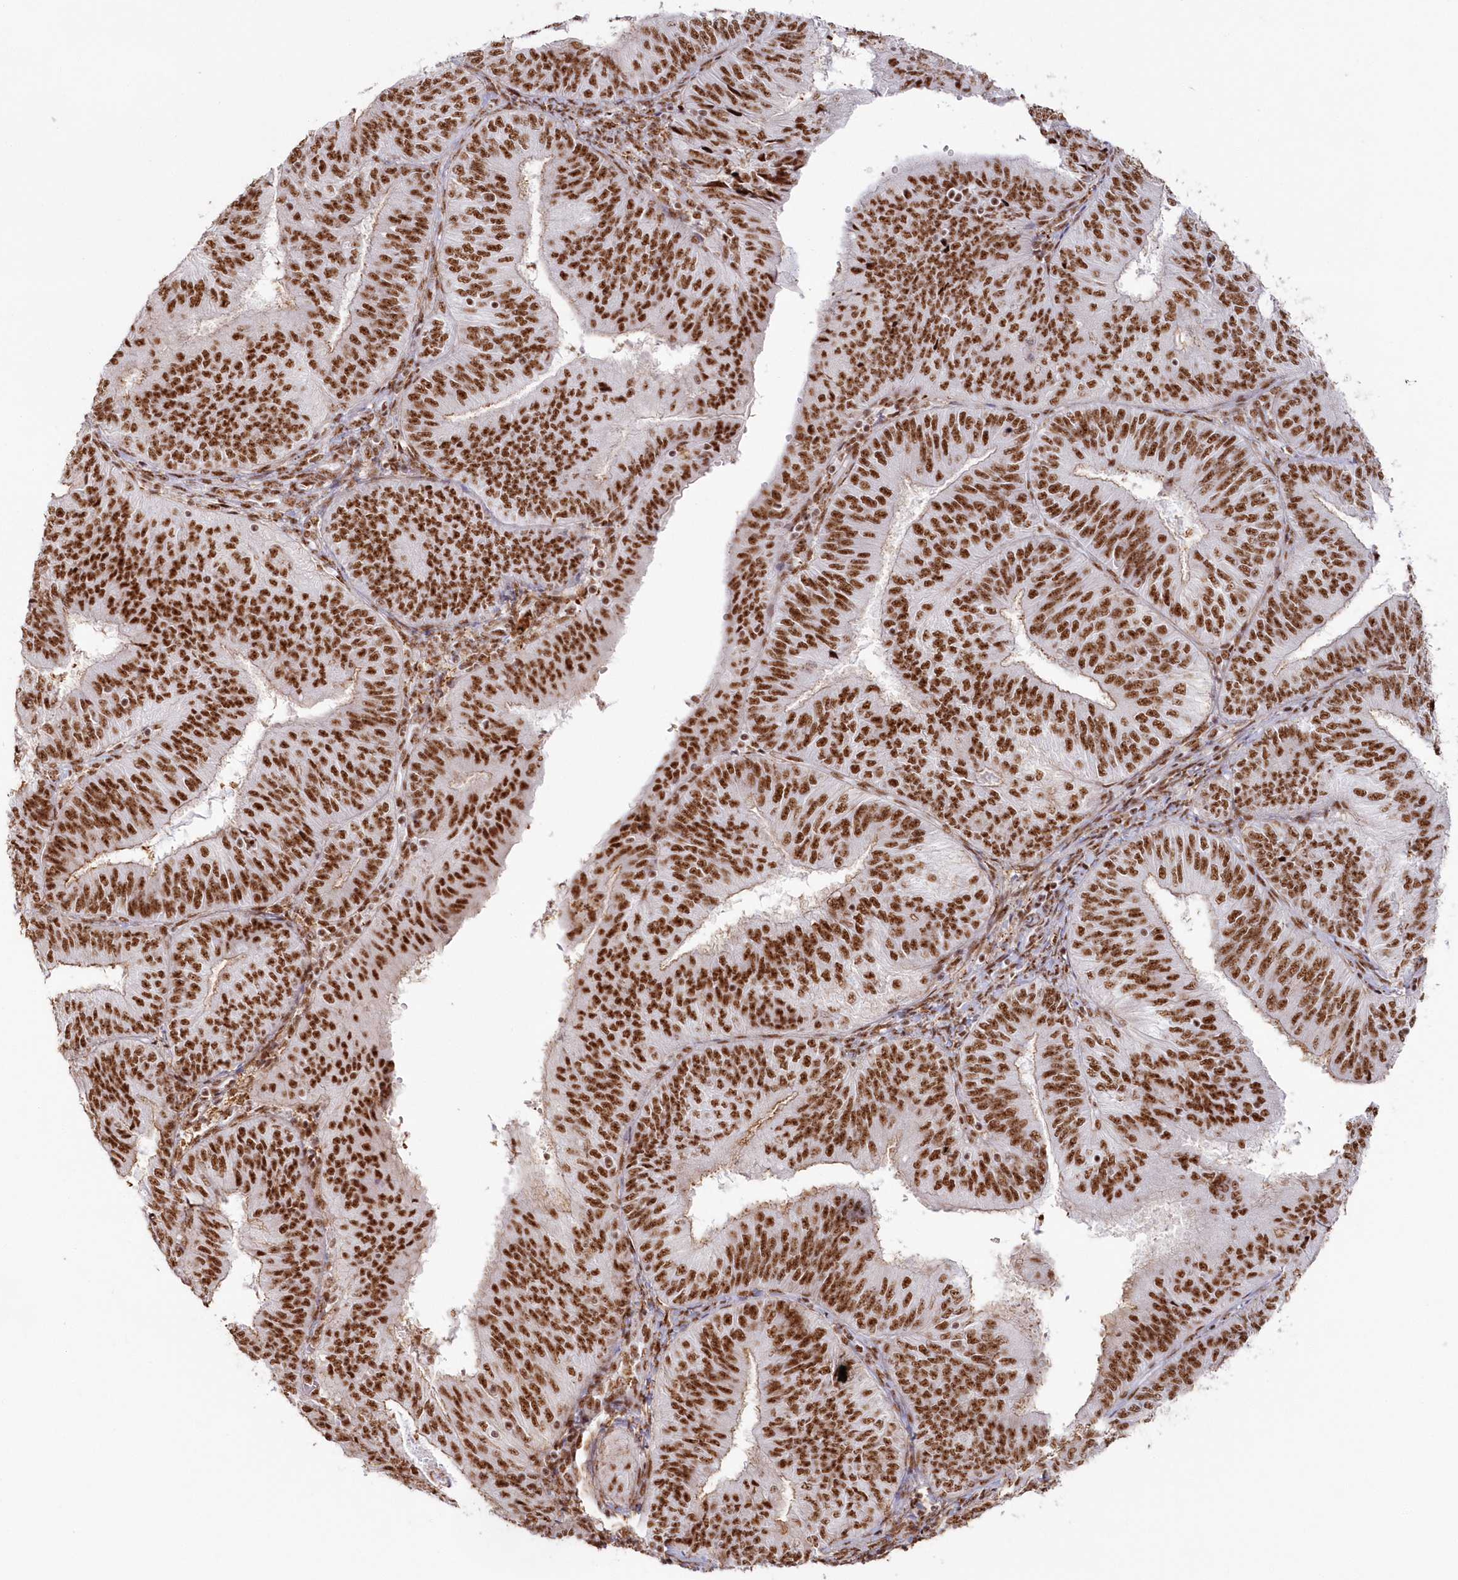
{"staining": {"intensity": "strong", "quantity": ">75%", "location": "nuclear"}, "tissue": "endometrial cancer", "cell_type": "Tumor cells", "image_type": "cancer", "snomed": [{"axis": "morphology", "description": "Adenocarcinoma, NOS"}, {"axis": "topography", "description": "Endometrium"}], "caption": "DAB (3,3'-diaminobenzidine) immunohistochemical staining of endometrial cancer (adenocarcinoma) displays strong nuclear protein positivity in approximately >75% of tumor cells.", "gene": "DDX46", "patient": {"sex": "female", "age": 58}}